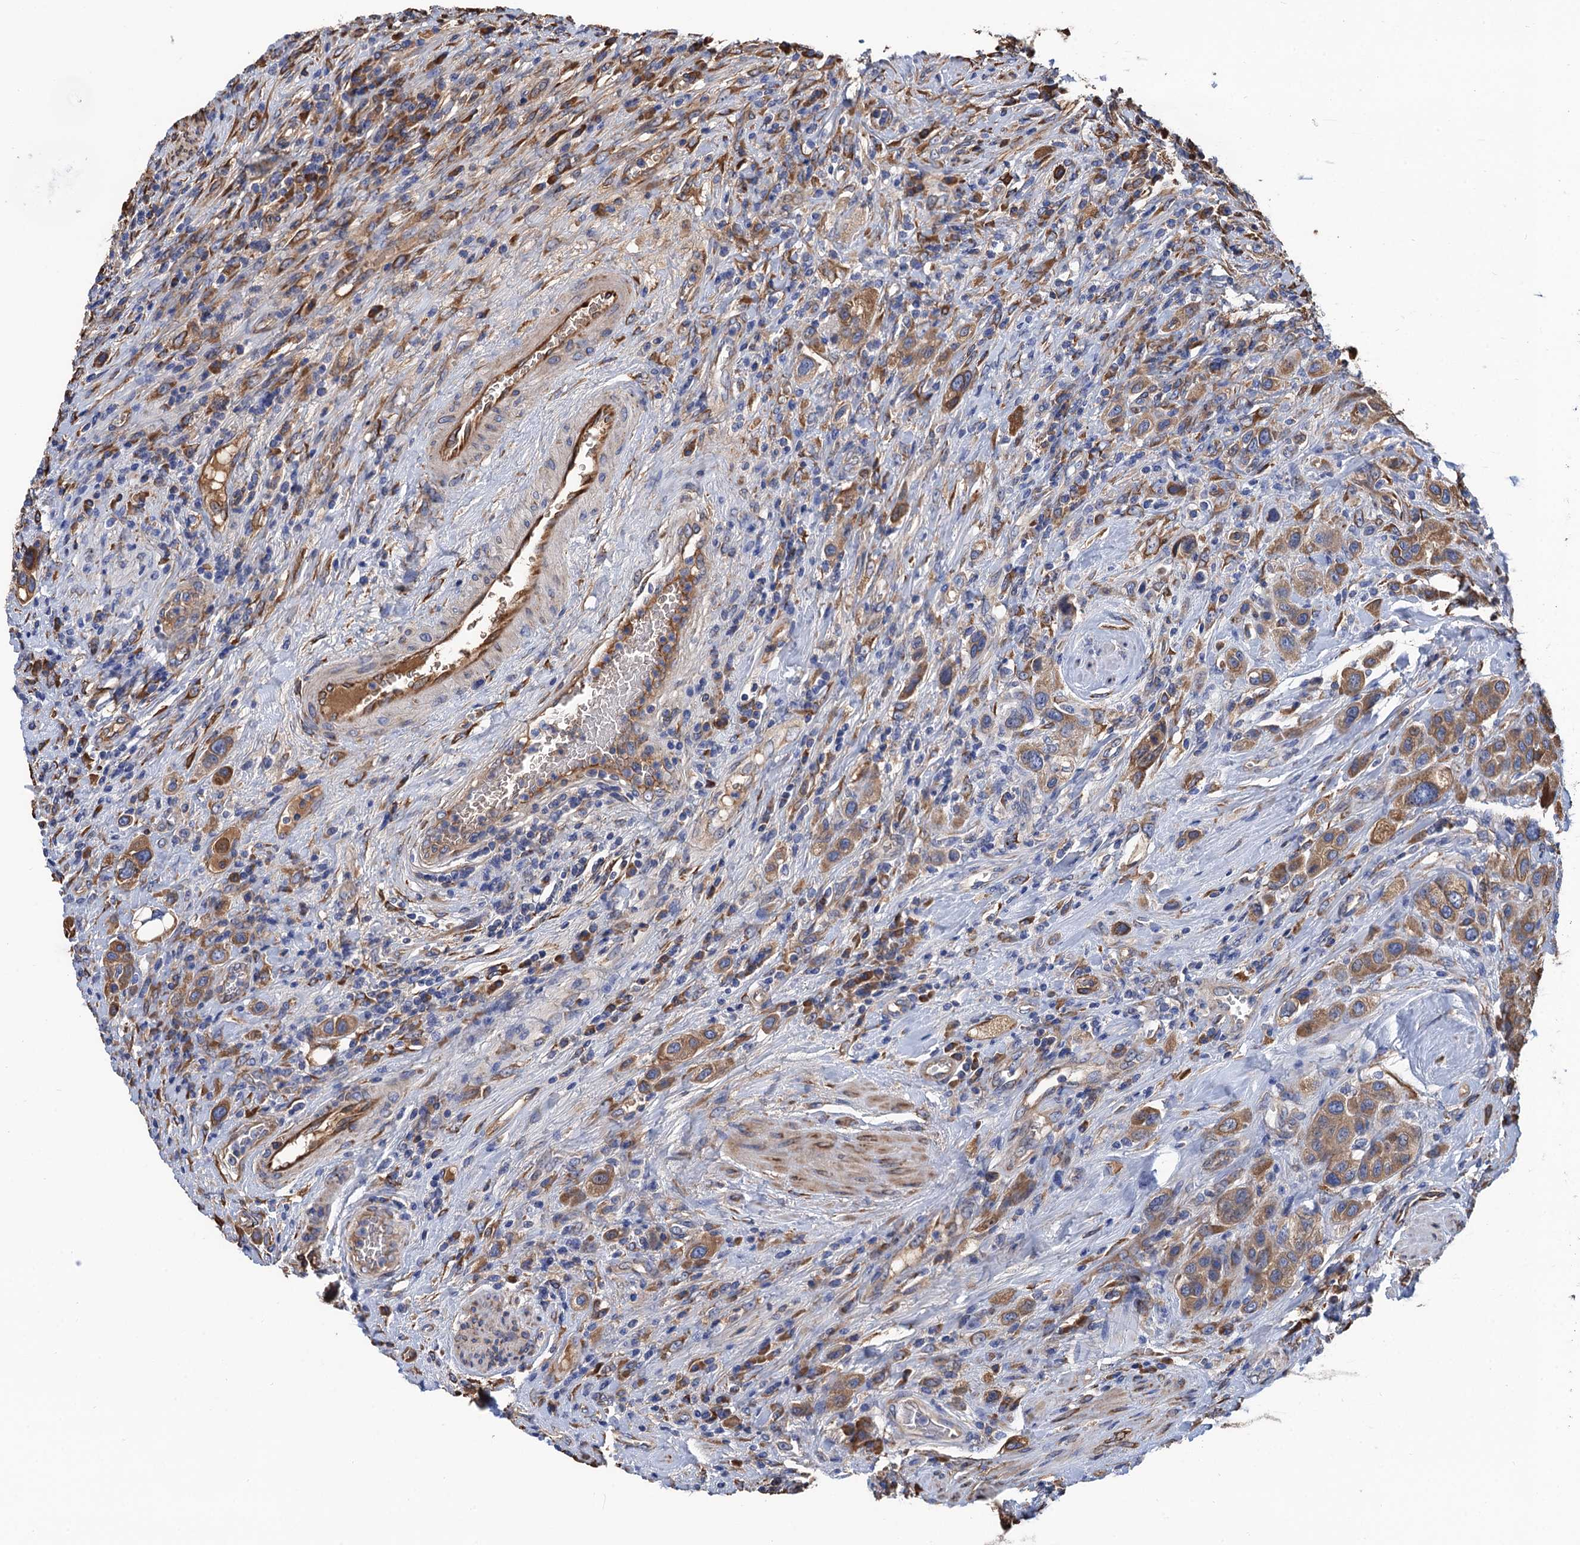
{"staining": {"intensity": "moderate", "quantity": ">75%", "location": "cytoplasmic/membranous"}, "tissue": "urothelial cancer", "cell_type": "Tumor cells", "image_type": "cancer", "snomed": [{"axis": "morphology", "description": "Urothelial carcinoma, High grade"}, {"axis": "topography", "description": "Urinary bladder"}], "caption": "Immunohistochemical staining of human high-grade urothelial carcinoma reveals medium levels of moderate cytoplasmic/membranous protein expression in approximately >75% of tumor cells. (IHC, brightfield microscopy, high magnification).", "gene": "CNNM1", "patient": {"sex": "male", "age": 50}}